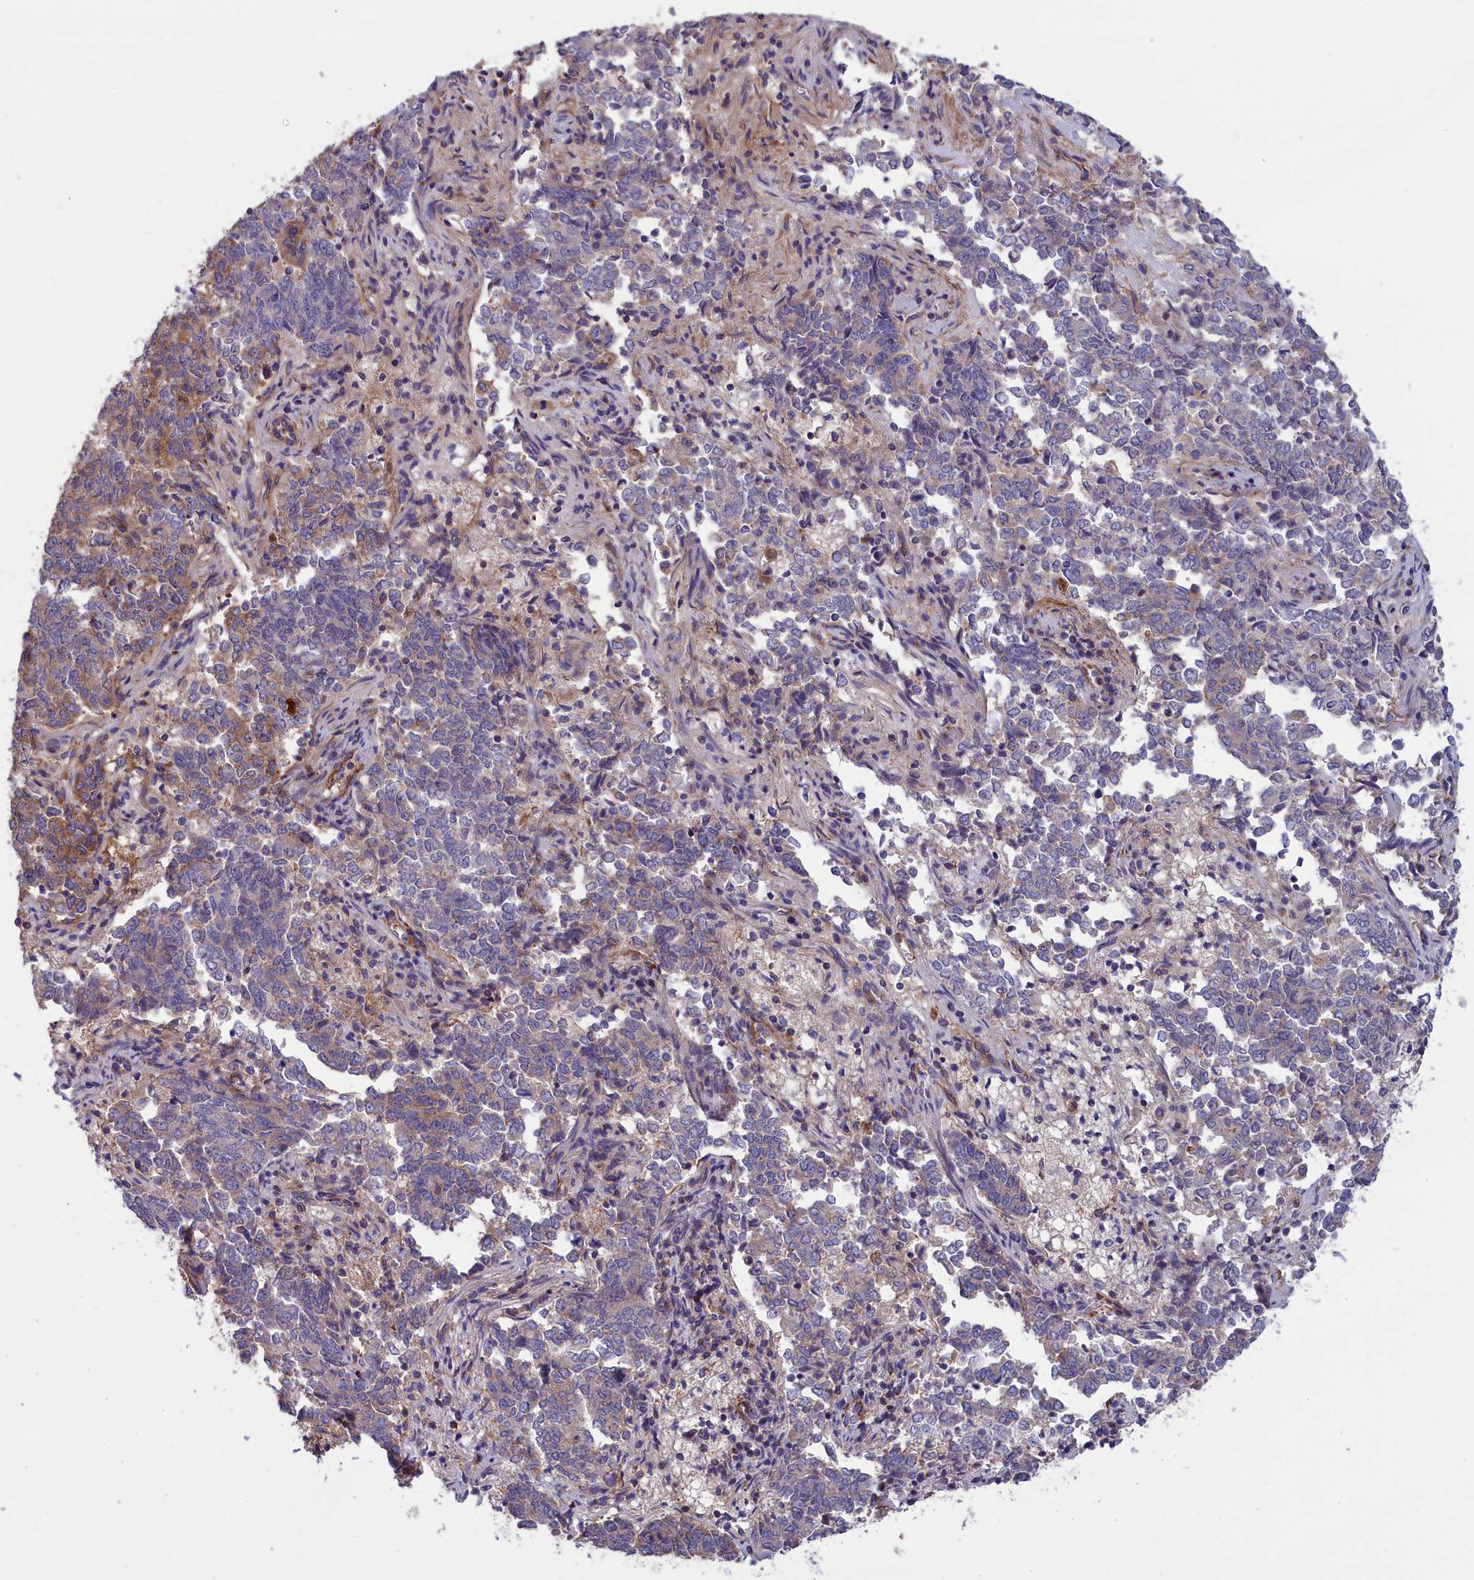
{"staining": {"intensity": "moderate", "quantity": "<25%", "location": "cytoplasmic/membranous"}, "tissue": "endometrial cancer", "cell_type": "Tumor cells", "image_type": "cancer", "snomed": [{"axis": "morphology", "description": "Adenocarcinoma, NOS"}, {"axis": "topography", "description": "Endometrium"}], "caption": "DAB (3,3'-diaminobenzidine) immunohistochemical staining of endometrial cancer exhibits moderate cytoplasmic/membranous protein expression in about <25% of tumor cells.", "gene": "AMDHD2", "patient": {"sex": "female", "age": 80}}